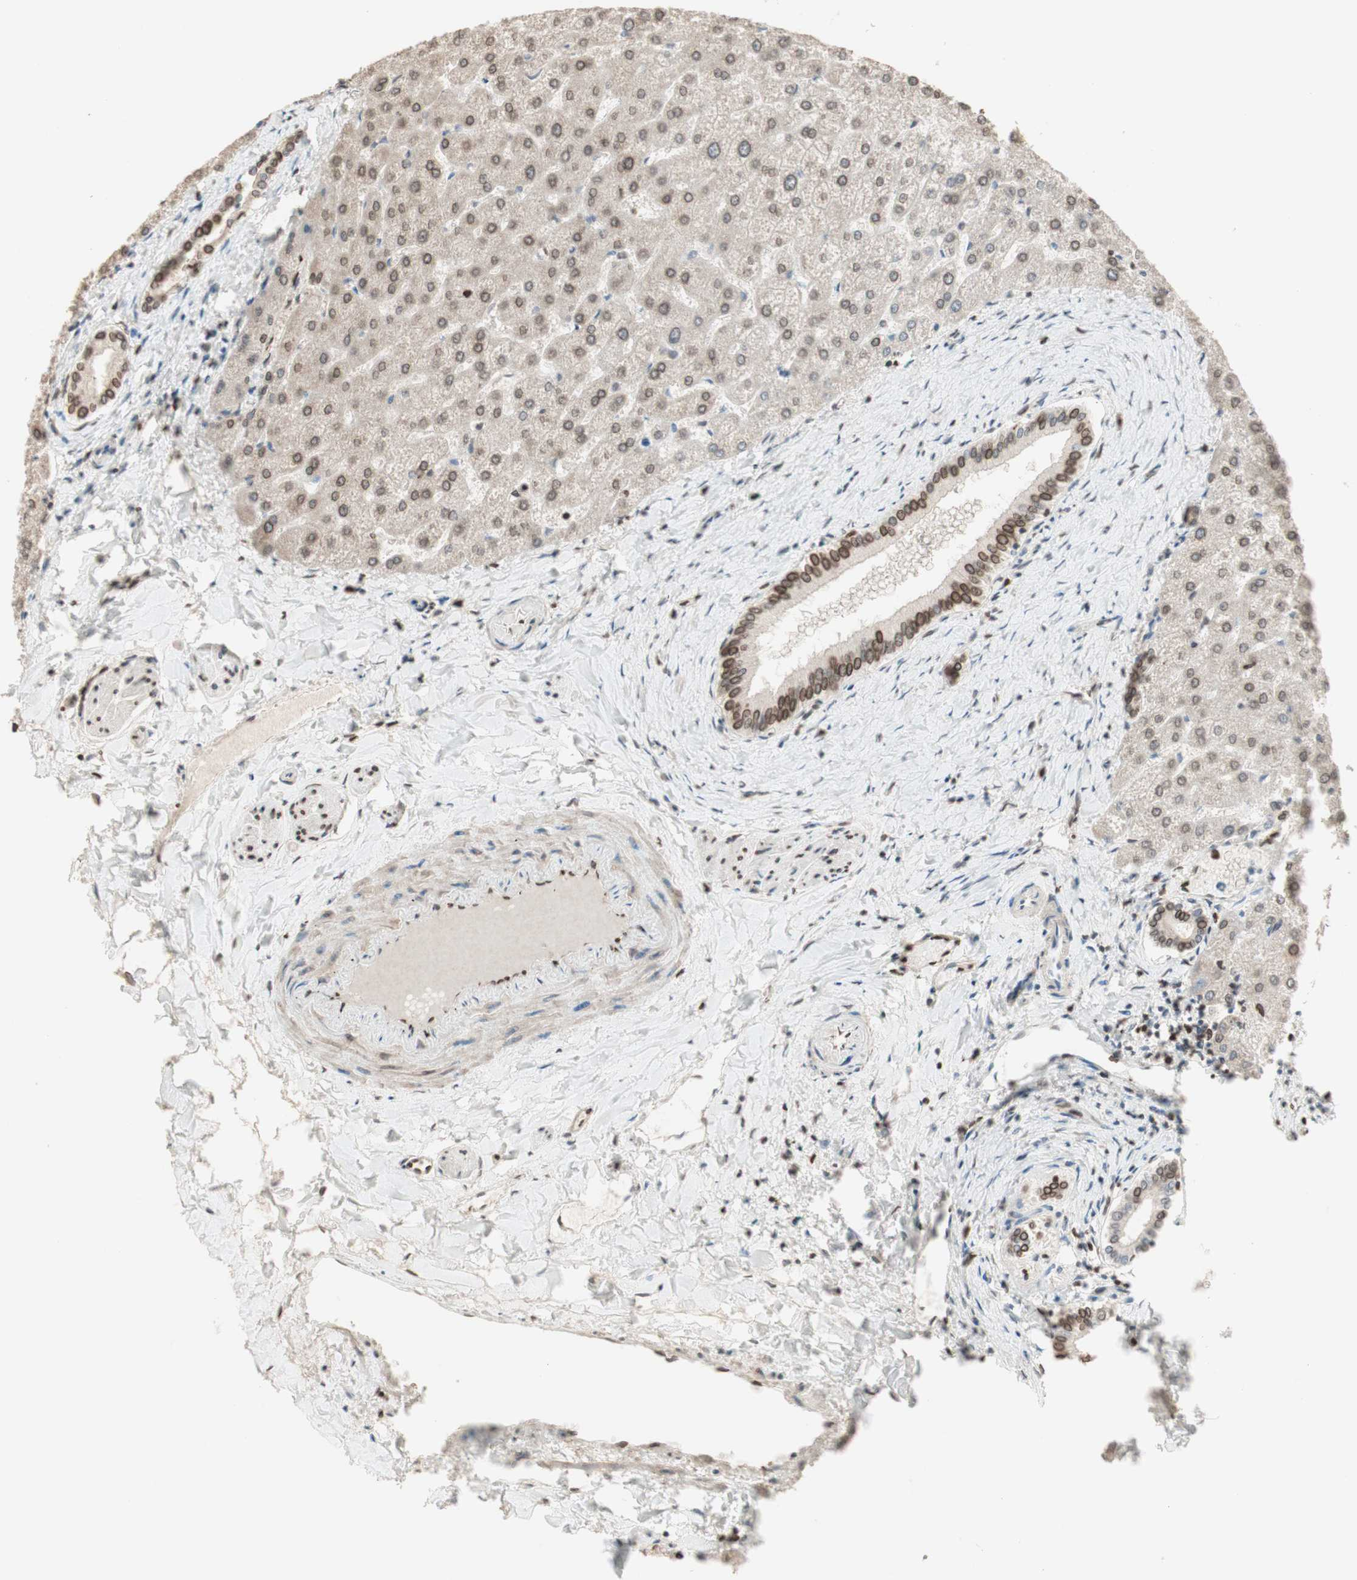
{"staining": {"intensity": "moderate", "quantity": ">75%", "location": "cytoplasmic/membranous,nuclear"}, "tissue": "liver", "cell_type": "Cholangiocytes", "image_type": "normal", "snomed": [{"axis": "morphology", "description": "Normal tissue, NOS"}, {"axis": "topography", "description": "Liver"}], "caption": "Brown immunohistochemical staining in unremarkable liver reveals moderate cytoplasmic/membranous,nuclear positivity in approximately >75% of cholangiocytes.", "gene": "TMPO", "patient": {"sex": "female", "age": 32}}